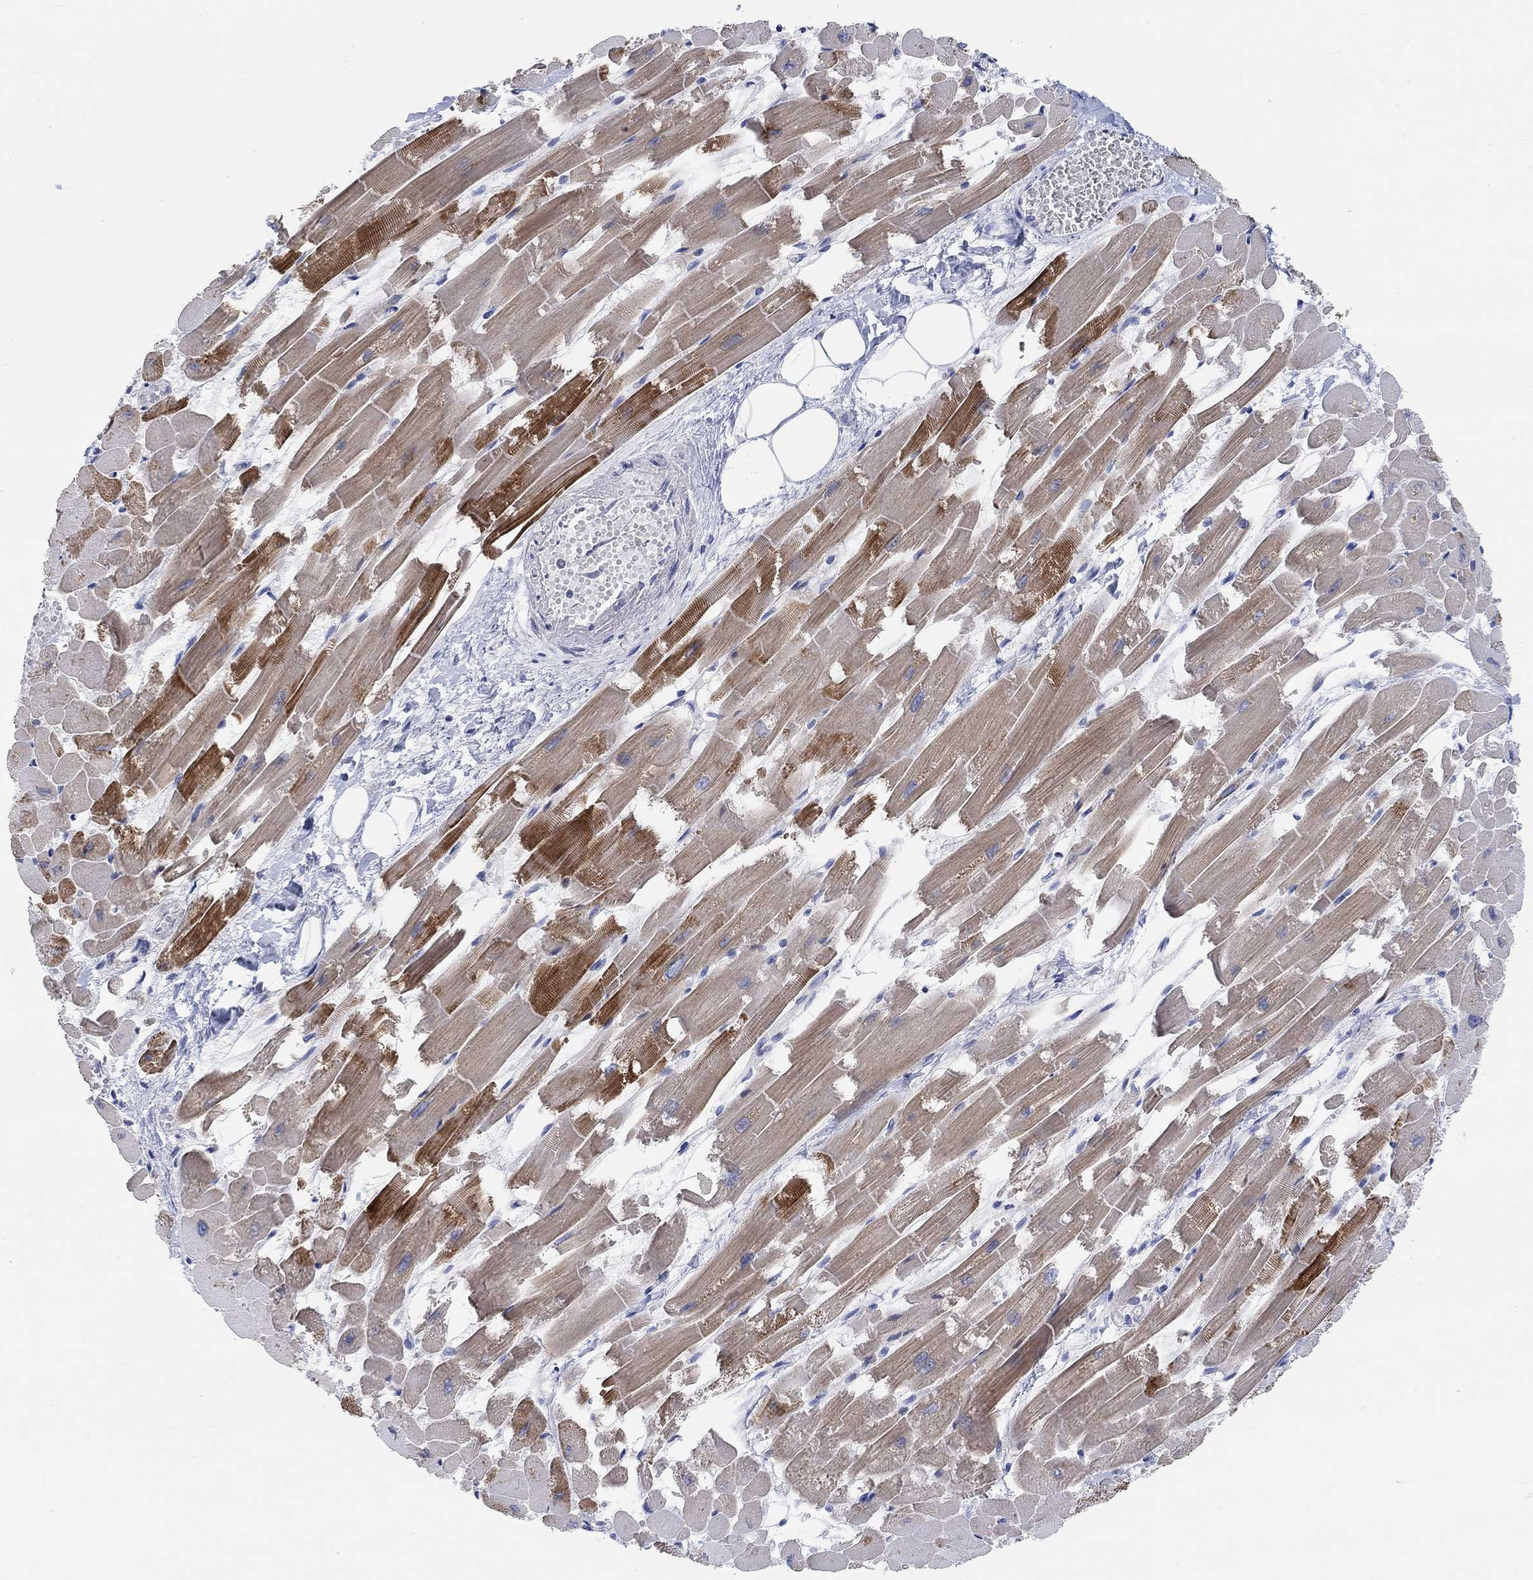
{"staining": {"intensity": "strong", "quantity": "25%-75%", "location": "cytoplasmic/membranous"}, "tissue": "heart muscle", "cell_type": "Cardiomyocytes", "image_type": "normal", "snomed": [{"axis": "morphology", "description": "Normal tissue, NOS"}, {"axis": "topography", "description": "Heart"}], "caption": "Immunohistochemical staining of normal human heart muscle demonstrates high levels of strong cytoplasmic/membranous expression in about 25%-75% of cardiomyocytes.", "gene": "NLRP14", "patient": {"sex": "female", "age": 52}}